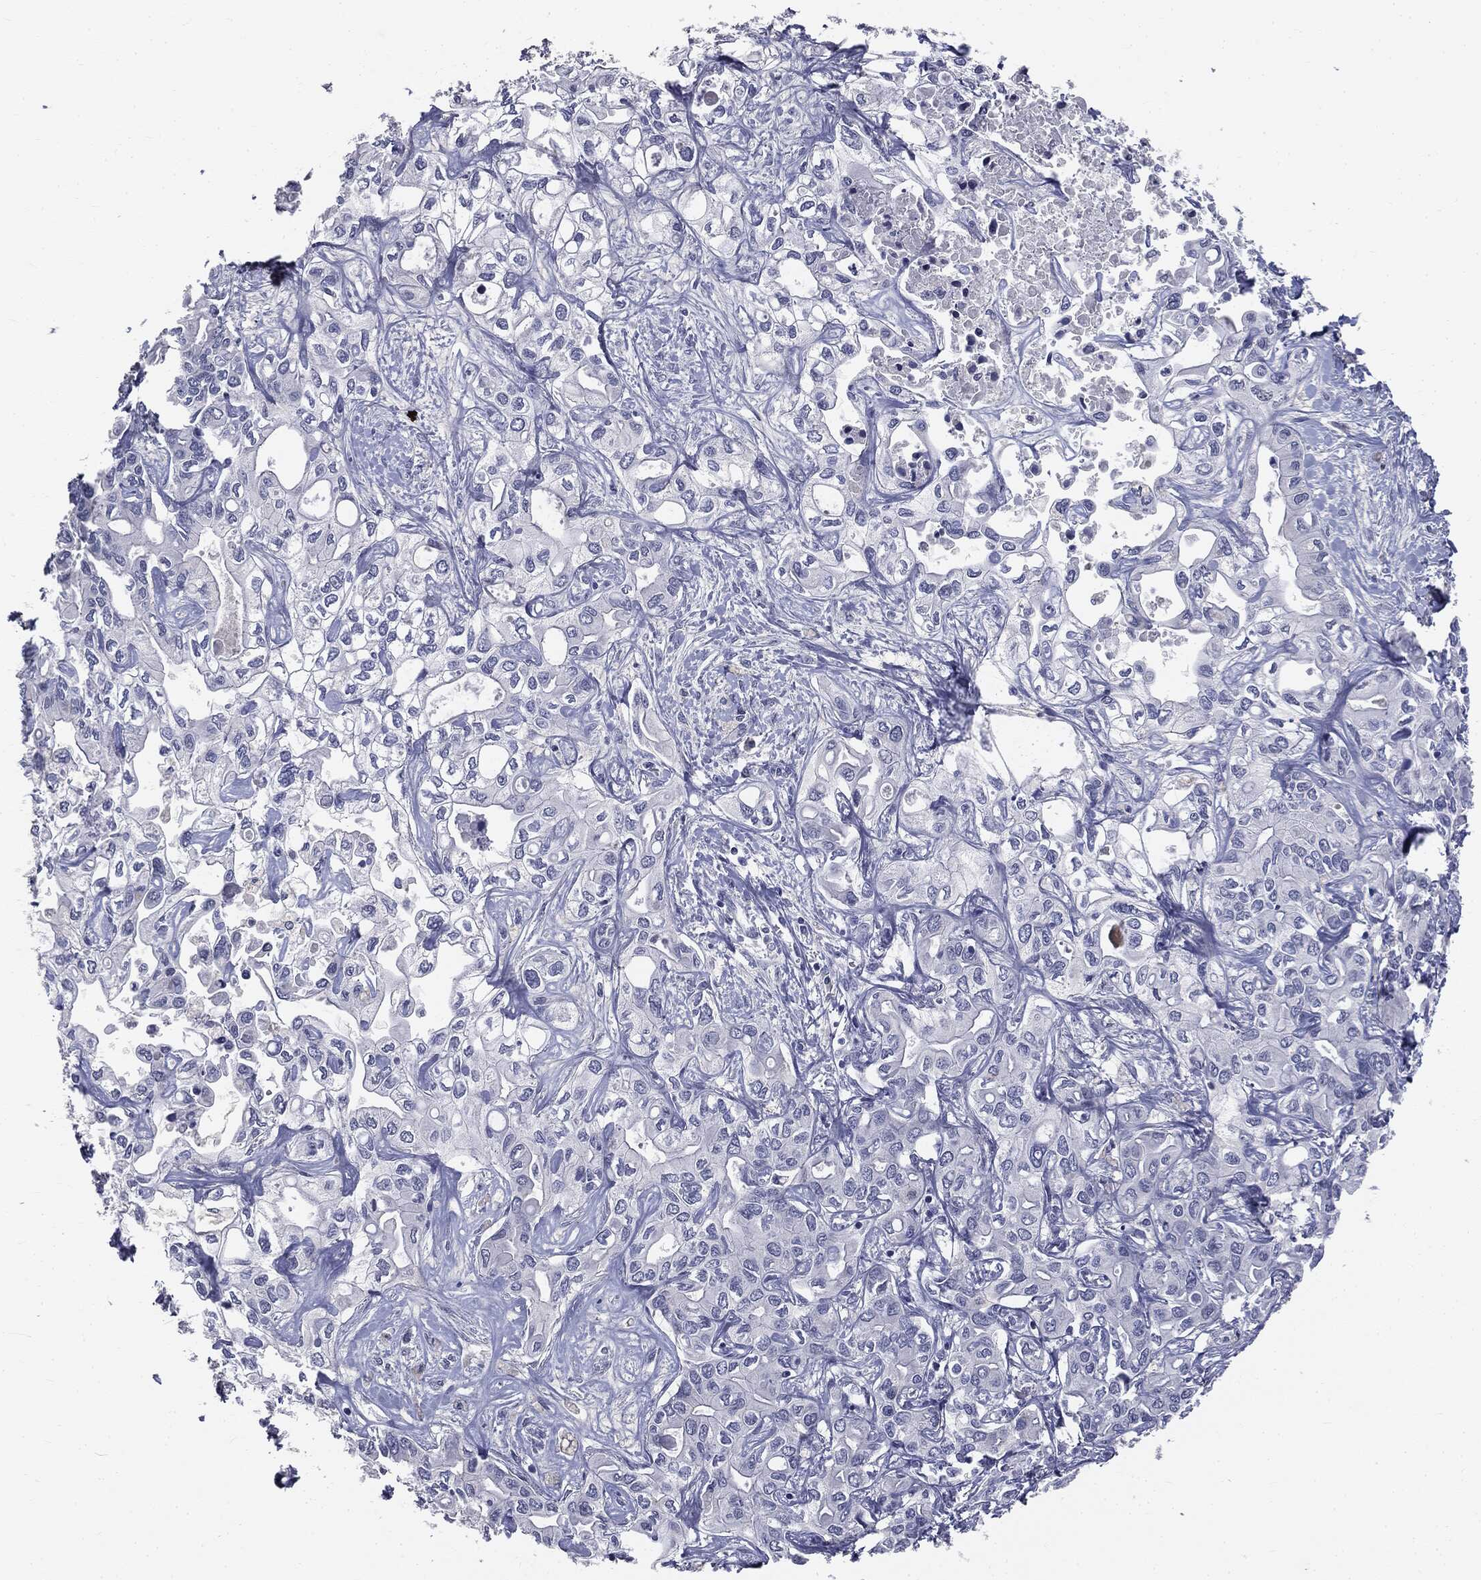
{"staining": {"intensity": "negative", "quantity": "none", "location": "none"}, "tissue": "liver cancer", "cell_type": "Tumor cells", "image_type": "cancer", "snomed": [{"axis": "morphology", "description": "Cholangiocarcinoma"}, {"axis": "topography", "description": "Liver"}], "caption": "DAB (3,3'-diaminobenzidine) immunohistochemical staining of liver cholangiocarcinoma exhibits no significant staining in tumor cells. (DAB (3,3'-diaminobenzidine) immunohistochemistry, high magnification).", "gene": "AFP", "patient": {"sex": "female", "age": 64}}